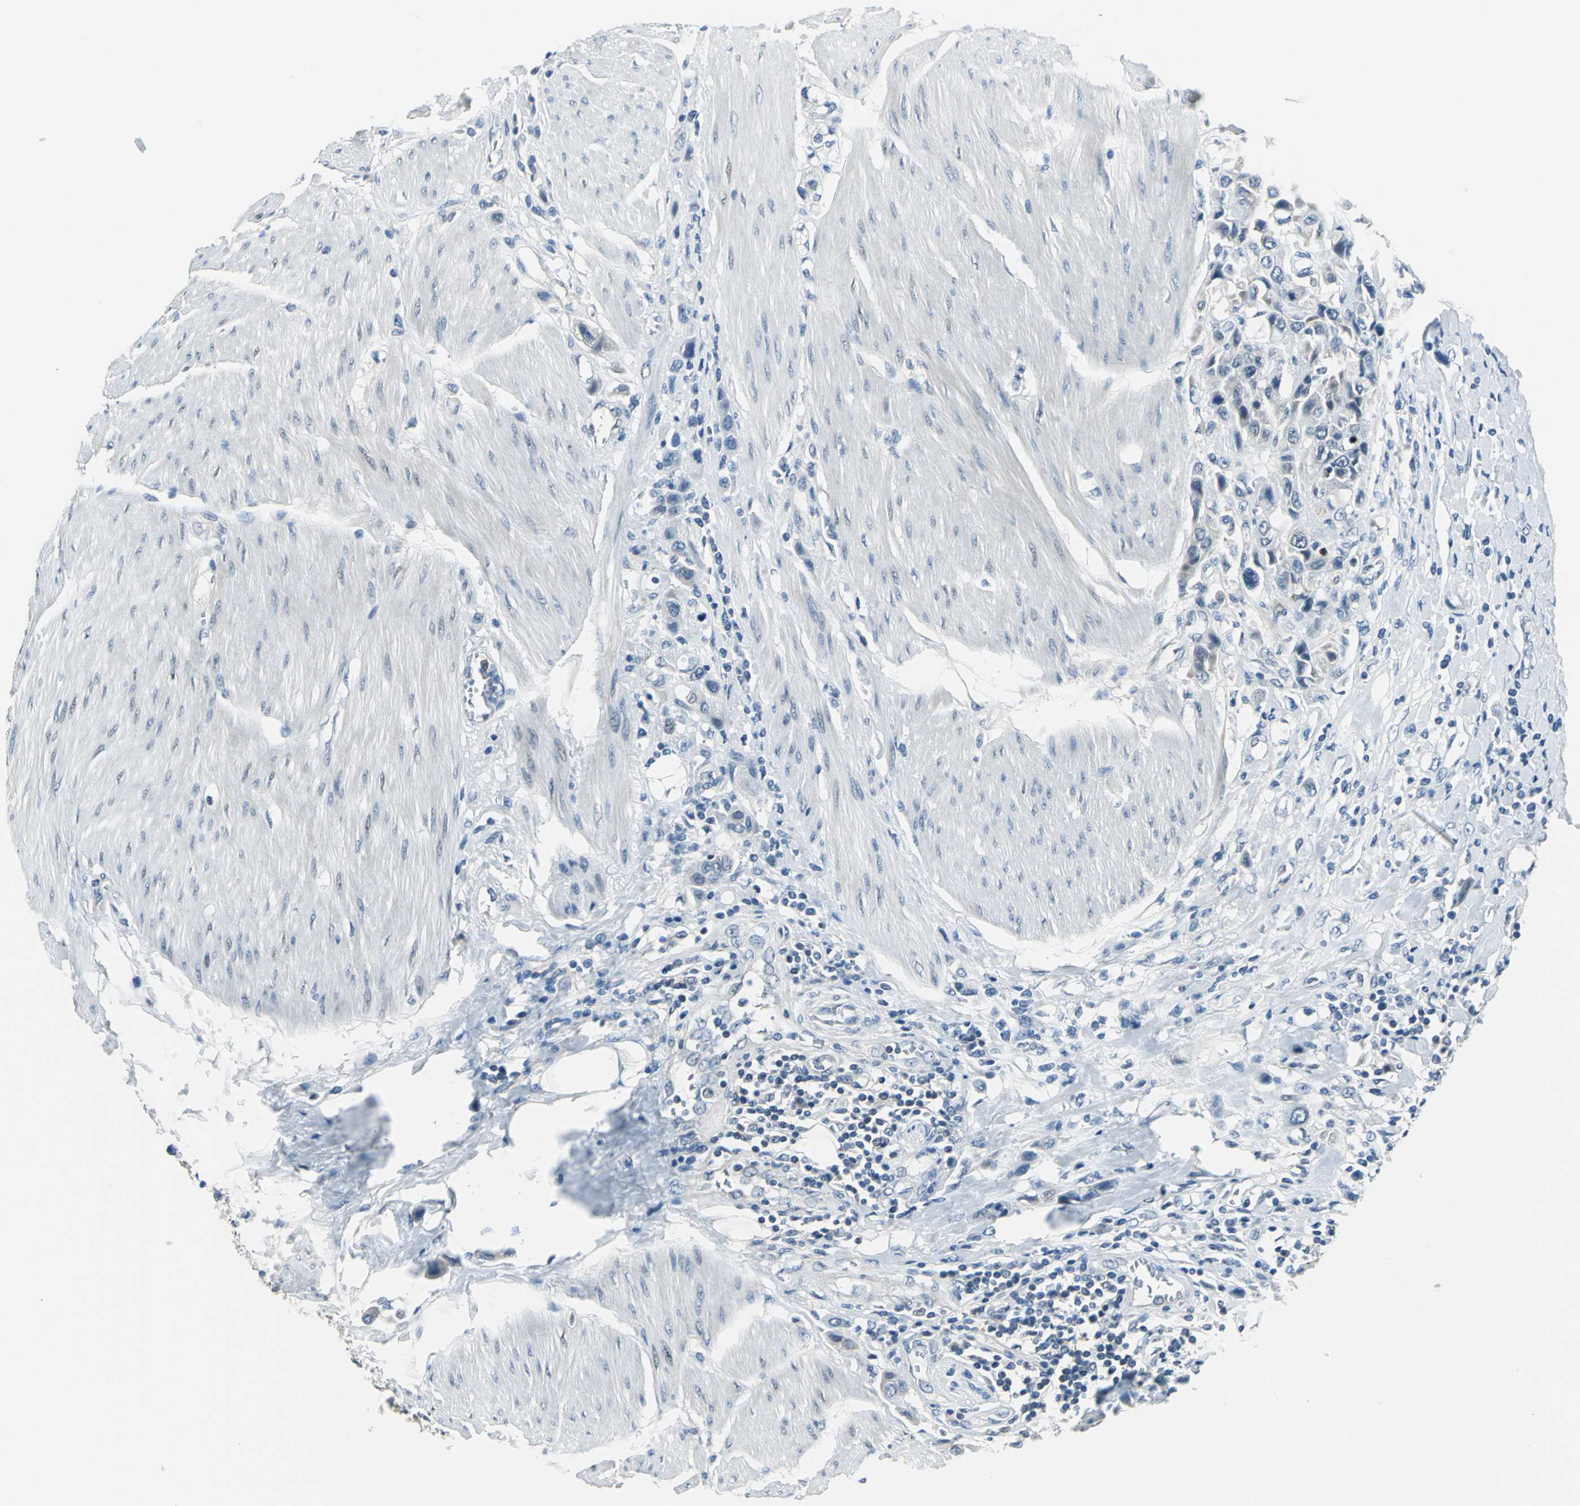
{"staining": {"intensity": "negative", "quantity": "none", "location": "none"}, "tissue": "urothelial cancer", "cell_type": "Tumor cells", "image_type": "cancer", "snomed": [{"axis": "morphology", "description": "Urothelial carcinoma, High grade"}, {"axis": "topography", "description": "Urinary bladder"}], "caption": "High power microscopy photomicrograph of an immunohistochemistry photomicrograph of high-grade urothelial carcinoma, revealing no significant positivity in tumor cells.", "gene": "ZNF415", "patient": {"sex": "male", "age": 50}}